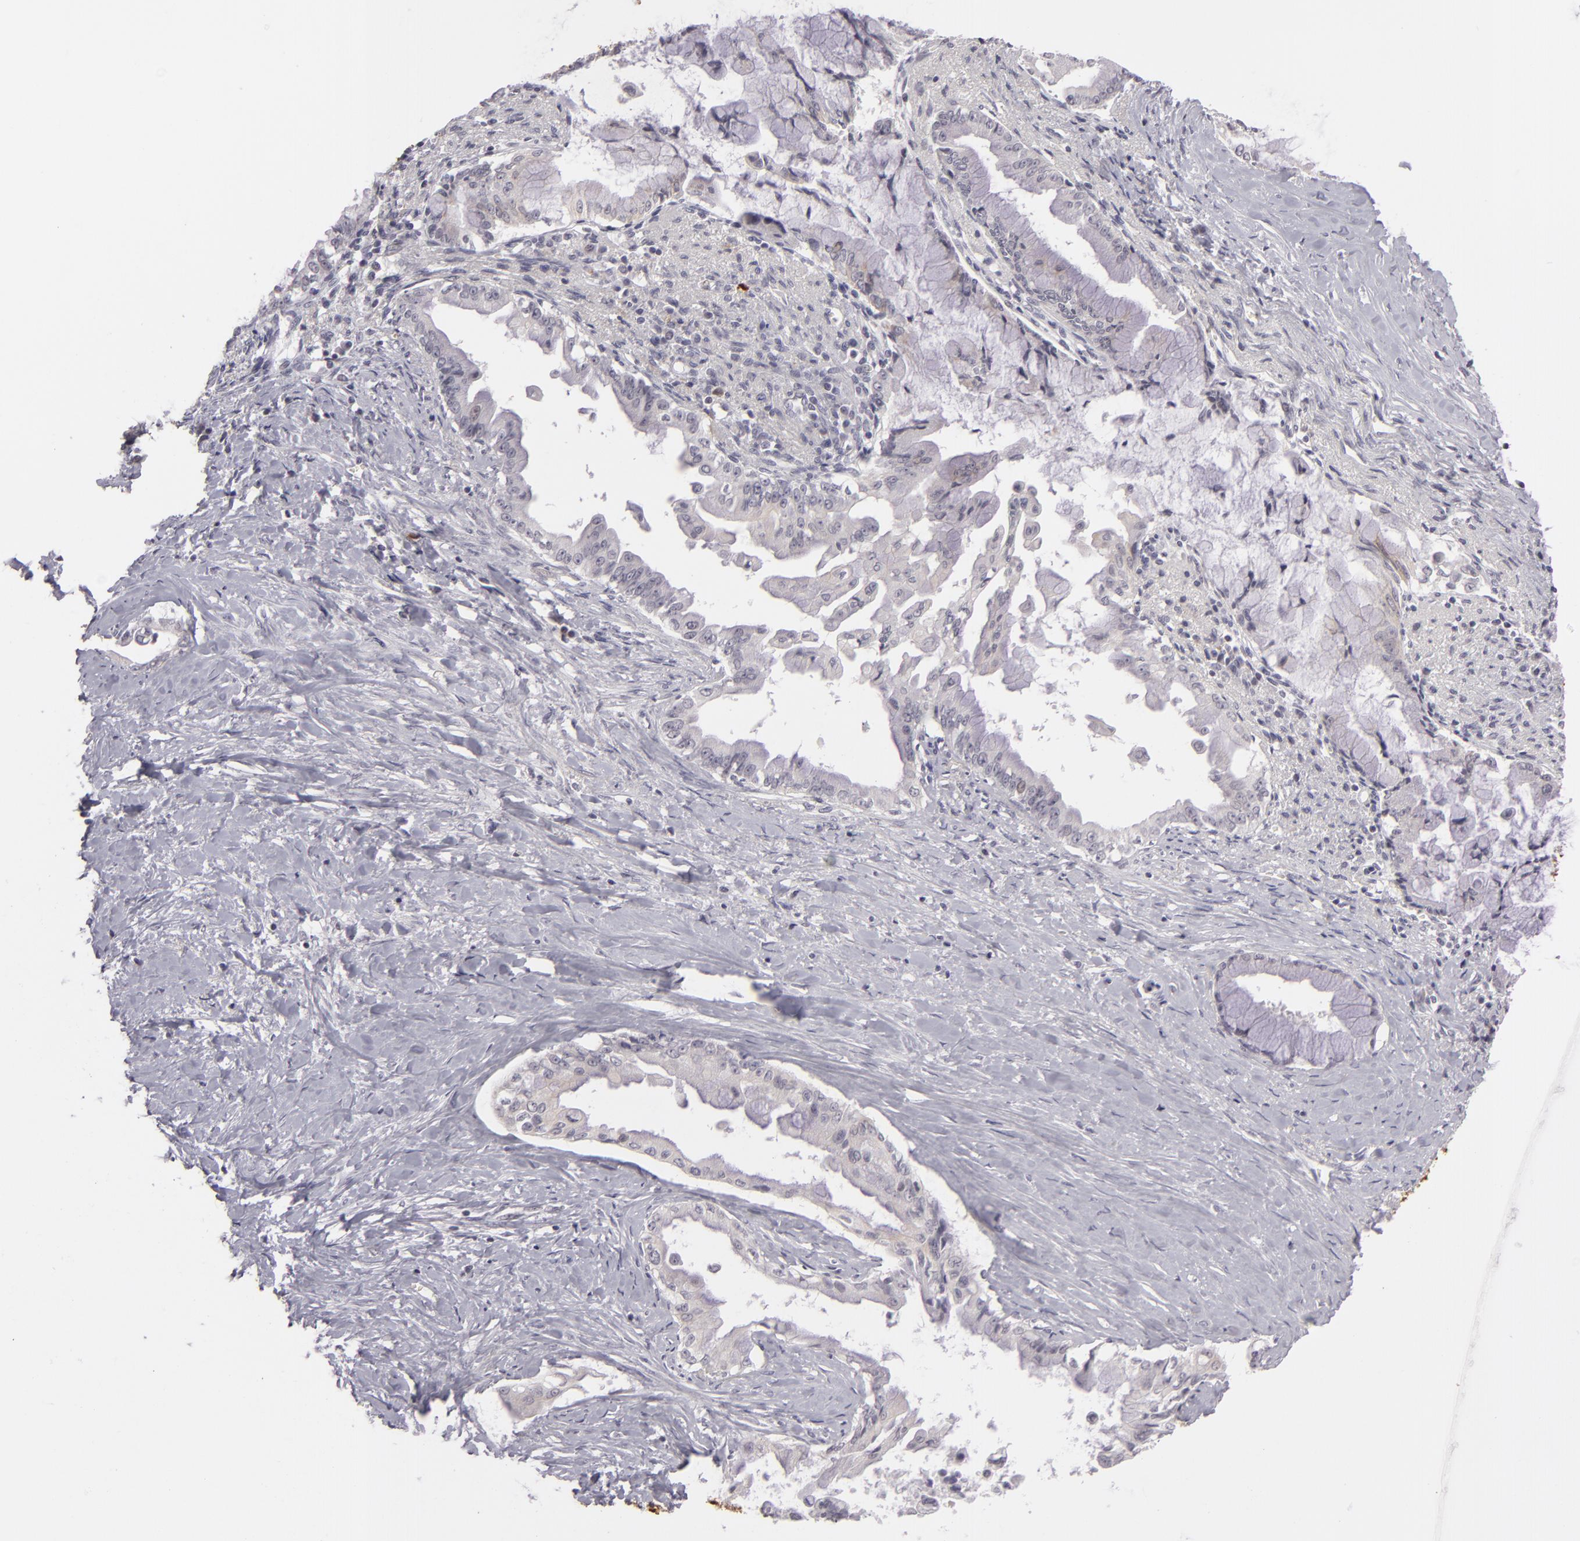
{"staining": {"intensity": "negative", "quantity": "none", "location": "none"}, "tissue": "pancreatic cancer", "cell_type": "Tumor cells", "image_type": "cancer", "snomed": [{"axis": "morphology", "description": "Adenocarcinoma, NOS"}, {"axis": "topography", "description": "Pancreas"}], "caption": "Protein analysis of pancreatic adenocarcinoma displays no significant expression in tumor cells.", "gene": "ZNF205", "patient": {"sex": "male", "age": 59}}